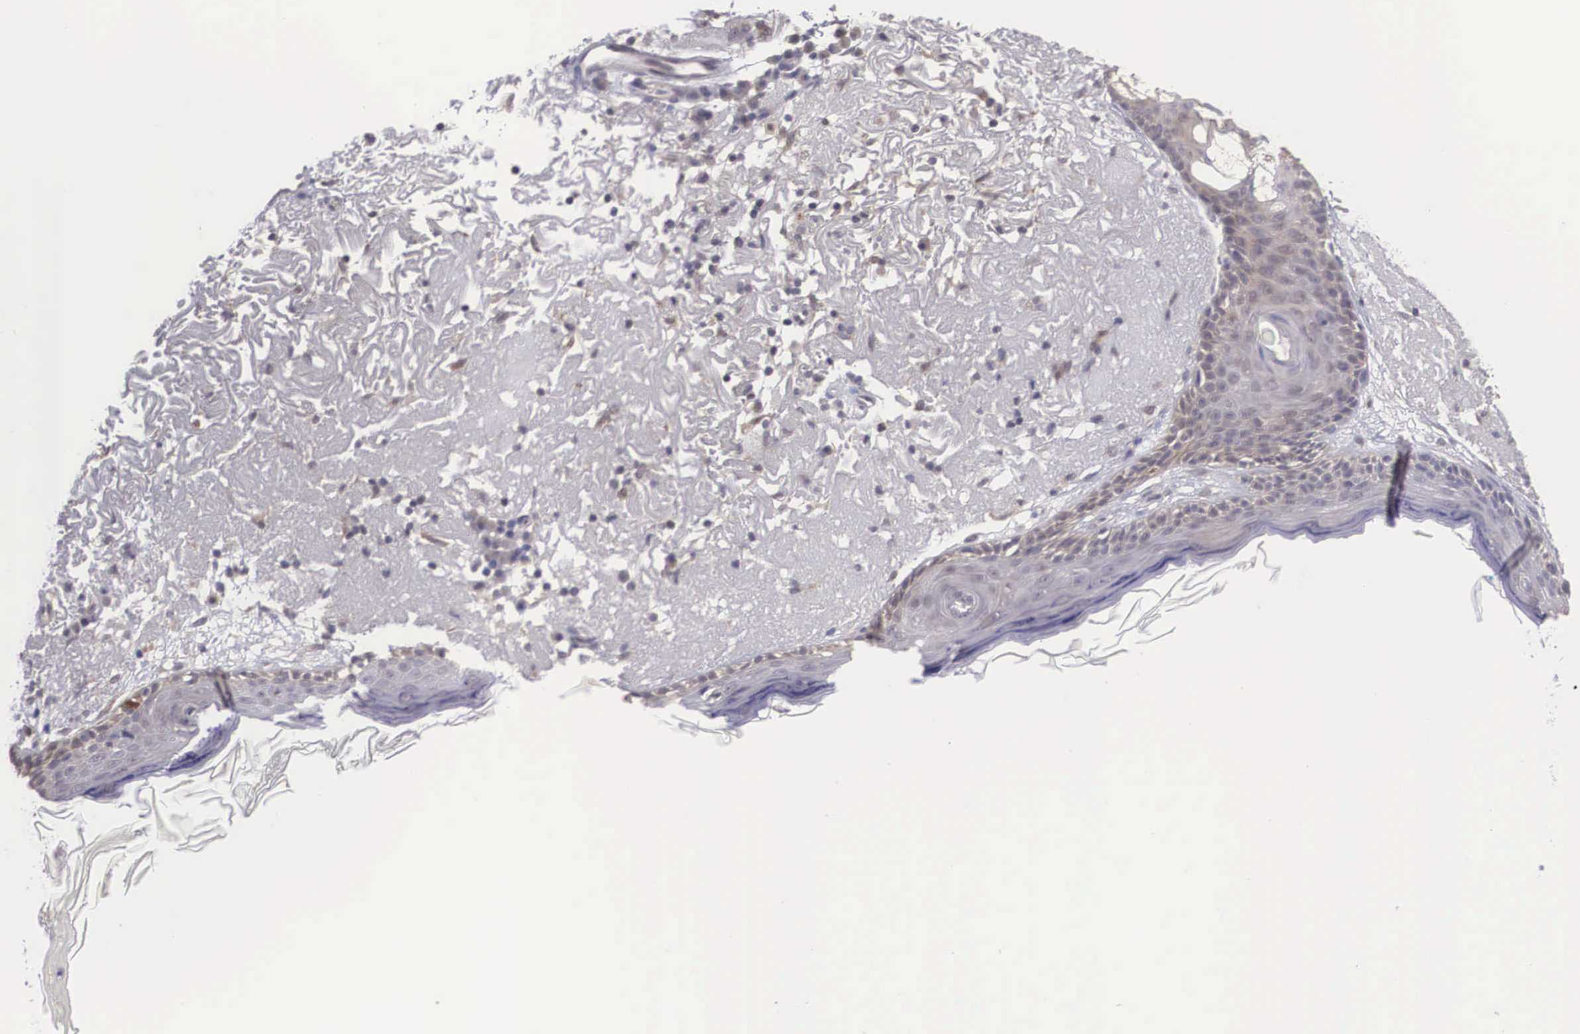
{"staining": {"intensity": "weak", "quantity": "25%-75%", "location": "cytoplasmic/membranous"}, "tissue": "skin", "cell_type": "Fibroblasts", "image_type": "normal", "snomed": [{"axis": "morphology", "description": "Normal tissue, NOS"}, {"axis": "topography", "description": "Skin"}], "caption": "Normal skin demonstrates weak cytoplasmic/membranous expression in about 25%-75% of fibroblasts, visualized by immunohistochemistry.", "gene": "NINL", "patient": {"sex": "female", "age": 90}}